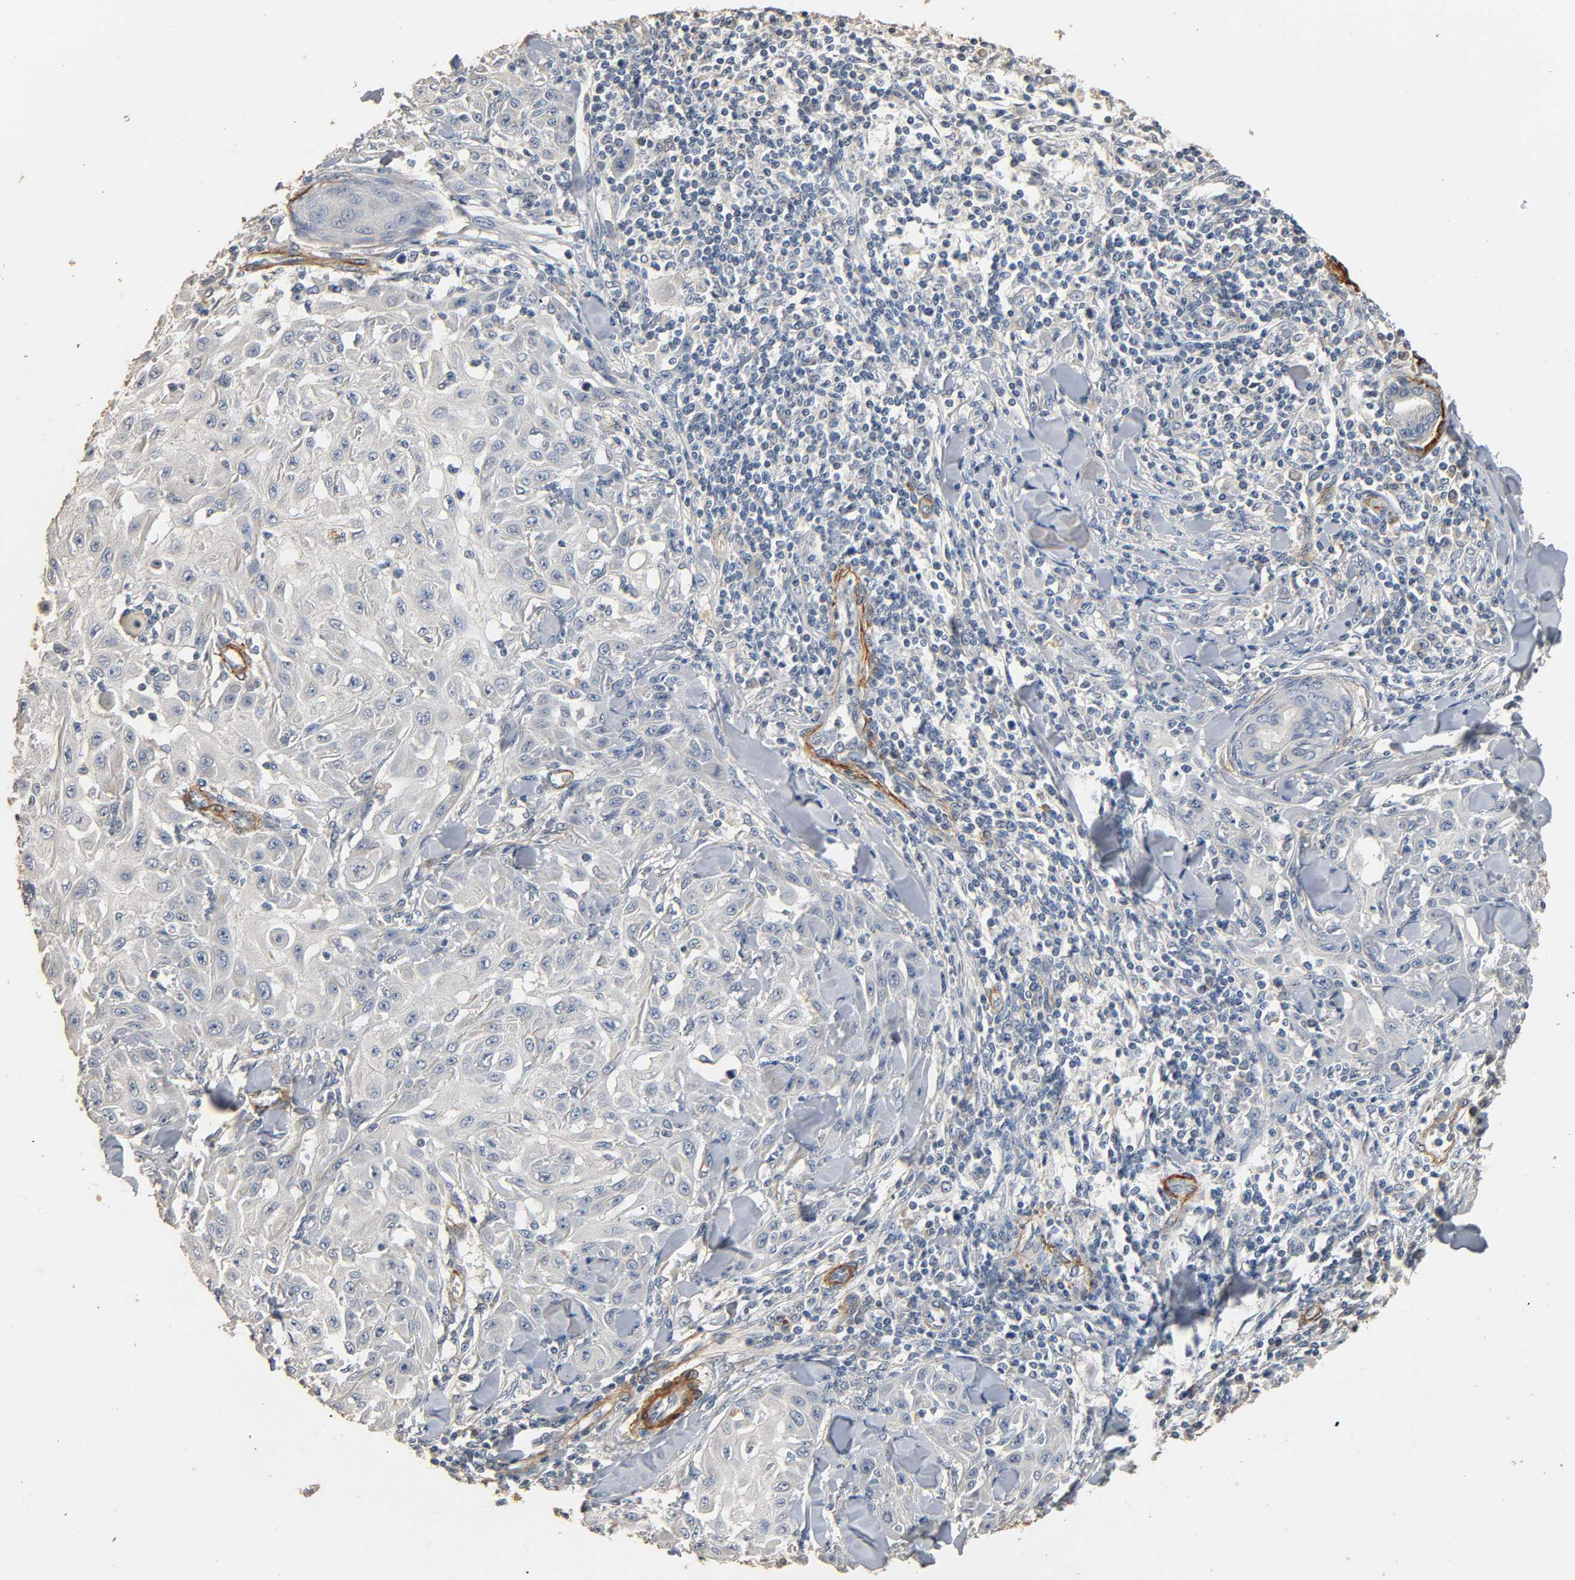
{"staining": {"intensity": "negative", "quantity": "none", "location": "none"}, "tissue": "skin cancer", "cell_type": "Tumor cells", "image_type": "cancer", "snomed": [{"axis": "morphology", "description": "Squamous cell carcinoma, NOS"}, {"axis": "topography", "description": "Skin"}], "caption": "Immunohistochemical staining of human skin cancer (squamous cell carcinoma) exhibits no significant expression in tumor cells.", "gene": "GSTA3", "patient": {"sex": "male", "age": 24}}